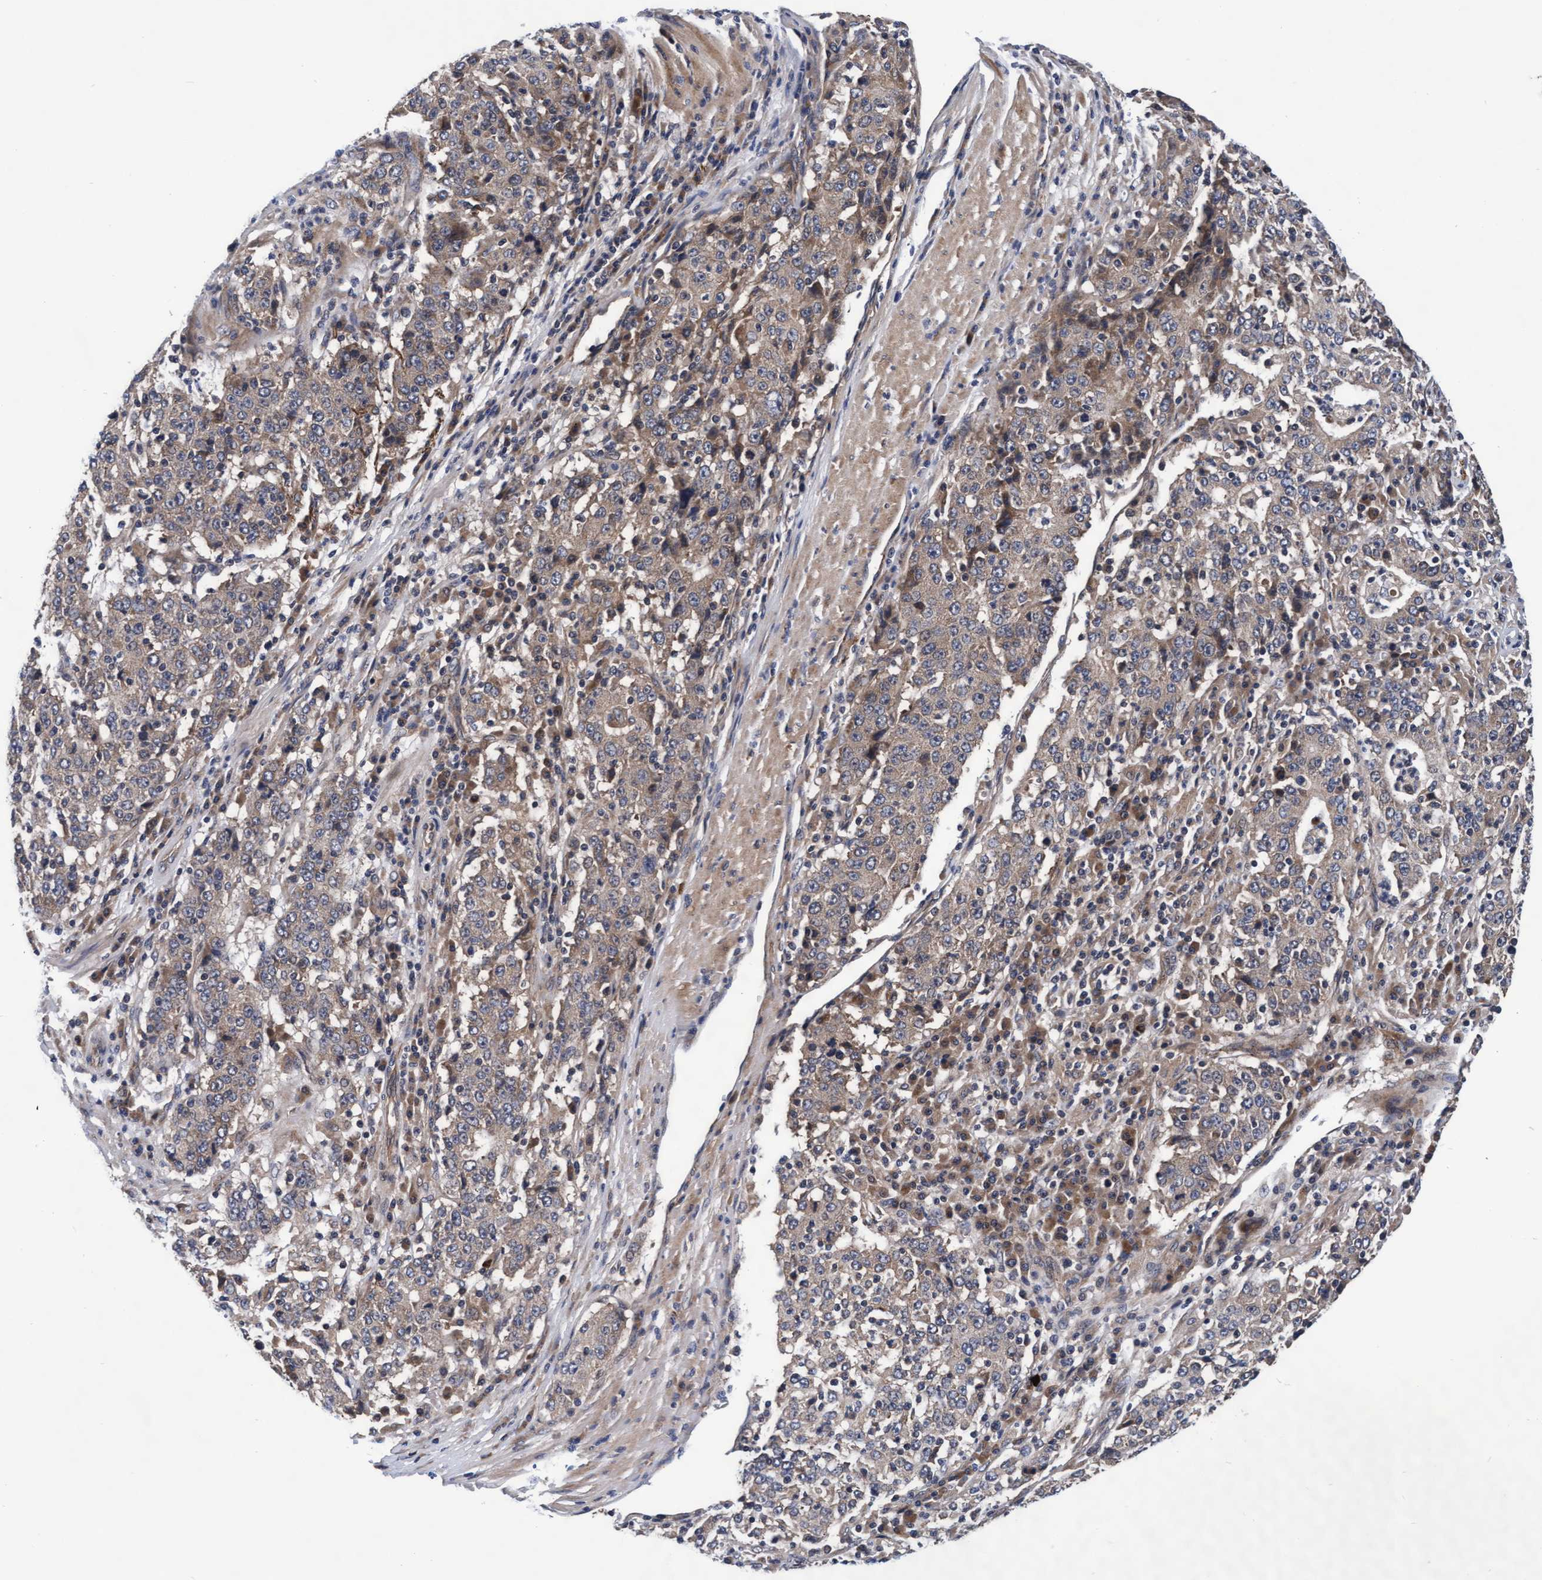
{"staining": {"intensity": "weak", "quantity": "25%-75%", "location": "cytoplasmic/membranous"}, "tissue": "stomach cancer", "cell_type": "Tumor cells", "image_type": "cancer", "snomed": [{"axis": "morphology", "description": "Adenocarcinoma, NOS"}, {"axis": "topography", "description": "Stomach"}], "caption": "Weak cytoplasmic/membranous protein staining is appreciated in approximately 25%-75% of tumor cells in stomach cancer (adenocarcinoma). The staining is performed using DAB brown chromogen to label protein expression. The nuclei are counter-stained blue using hematoxylin.", "gene": "EFCAB13", "patient": {"sex": "male", "age": 59}}